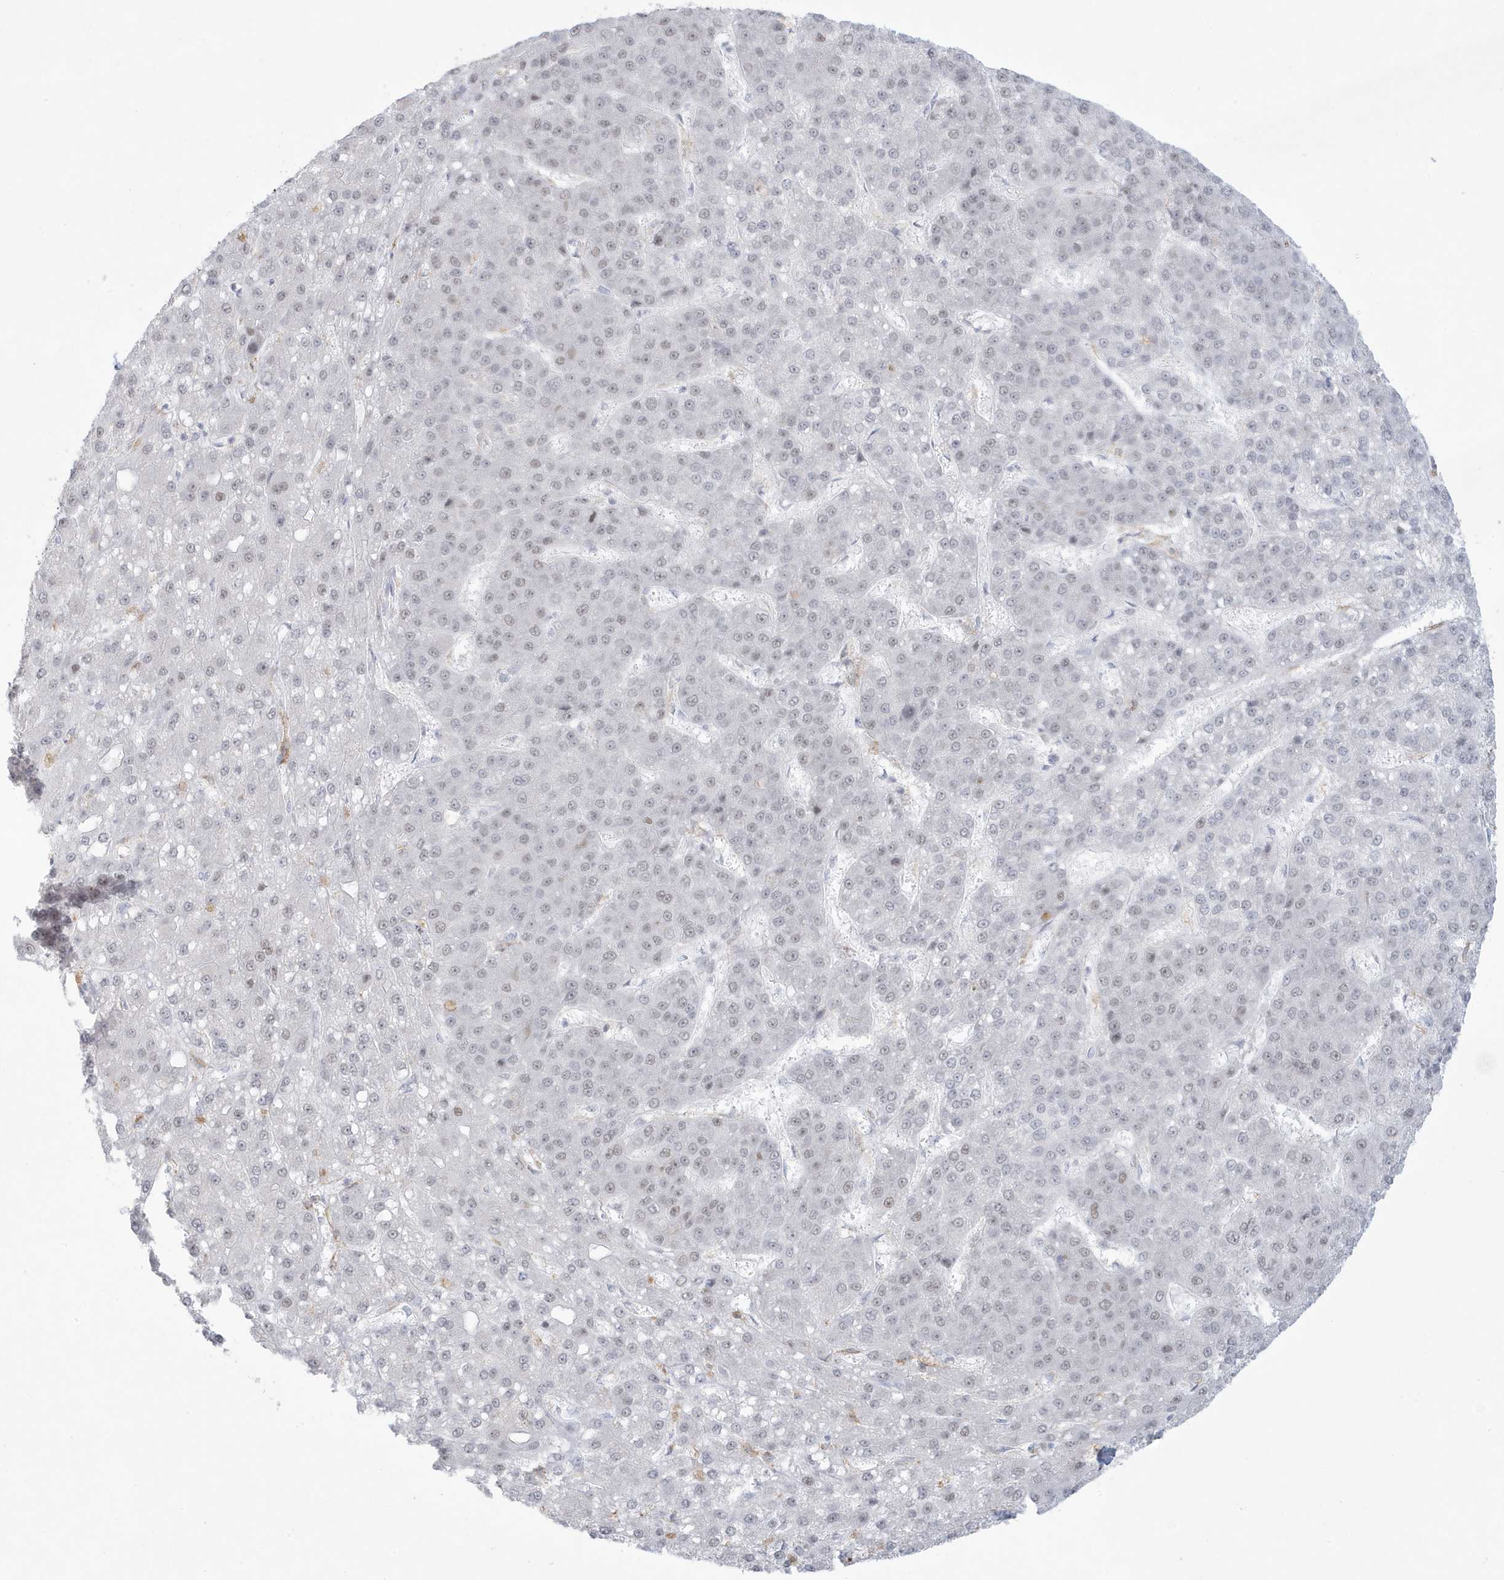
{"staining": {"intensity": "weak", "quantity": "25%-75%", "location": "nuclear"}, "tissue": "liver cancer", "cell_type": "Tumor cells", "image_type": "cancer", "snomed": [{"axis": "morphology", "description": "Carcinoma, Hepatocellular, NOS"}, {"axis": "topography", "description": "Liver"}], "caption": "This is a micrograph of immunohistochemistry (IHC) staining of hepatocellular carcinoma (liver), which shows weak positivity in the nuclear of tumor cells.", "gene": "HERC6", "patient": {"sex": "male", "age": 67}}